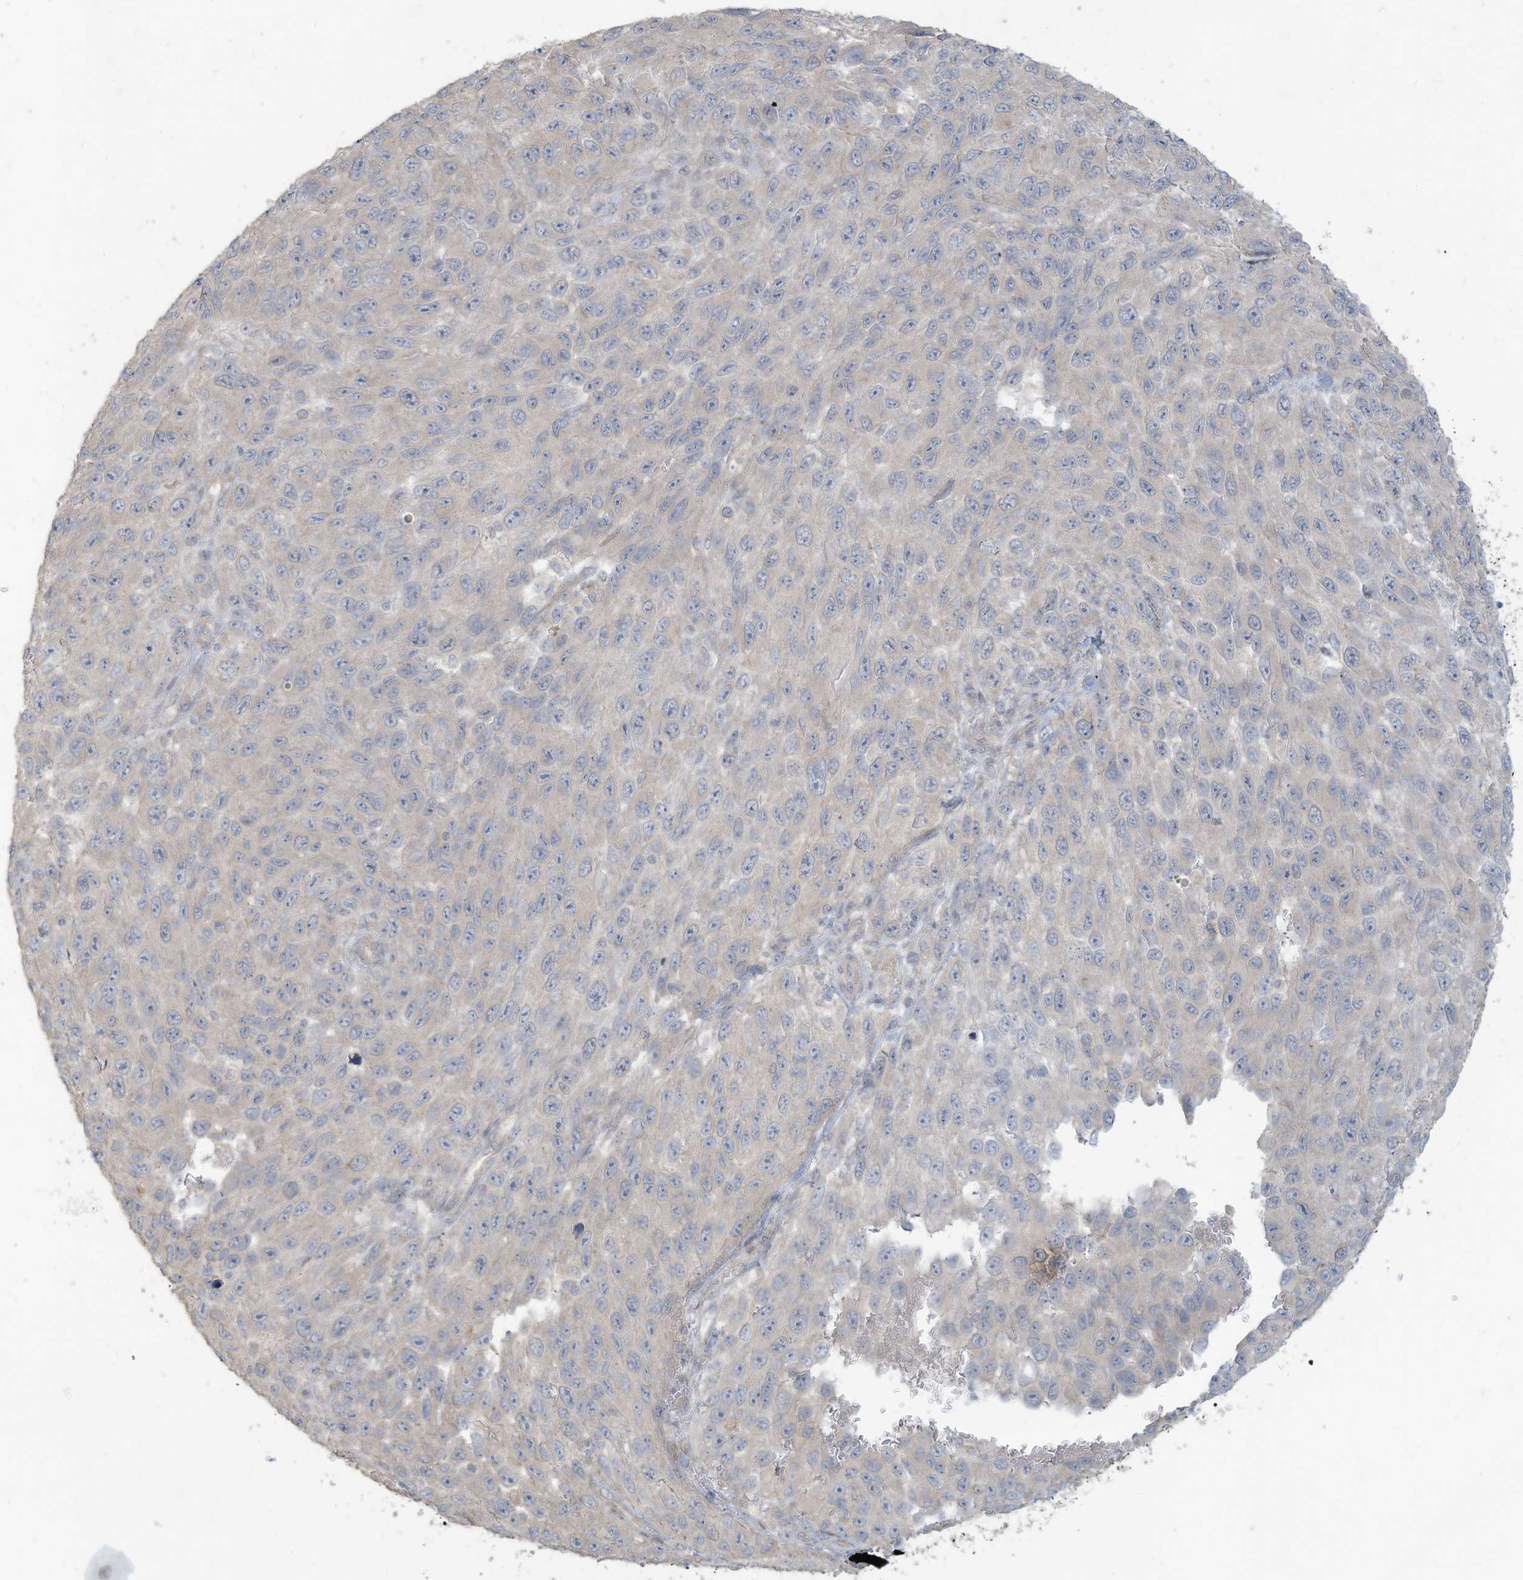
{"staining": {"intensity": "negative", "quantity": "none", "location": "none"}, "tissue": "melanoma", "cell_type": "Tumor cells", "image_type": "cancer", "snomed": [{"axis": "morphology", "description": "Malignant melanoma, NOS"}, {"axis": "topography", "description": "Skin"}], "caption": "Malignant melanoma stained for a protein using immunohistochemistry (IHC) exhibits no staining tumor cells.", "gene": "MAGIX", "patient": {"sex": "female", "age": 96}}